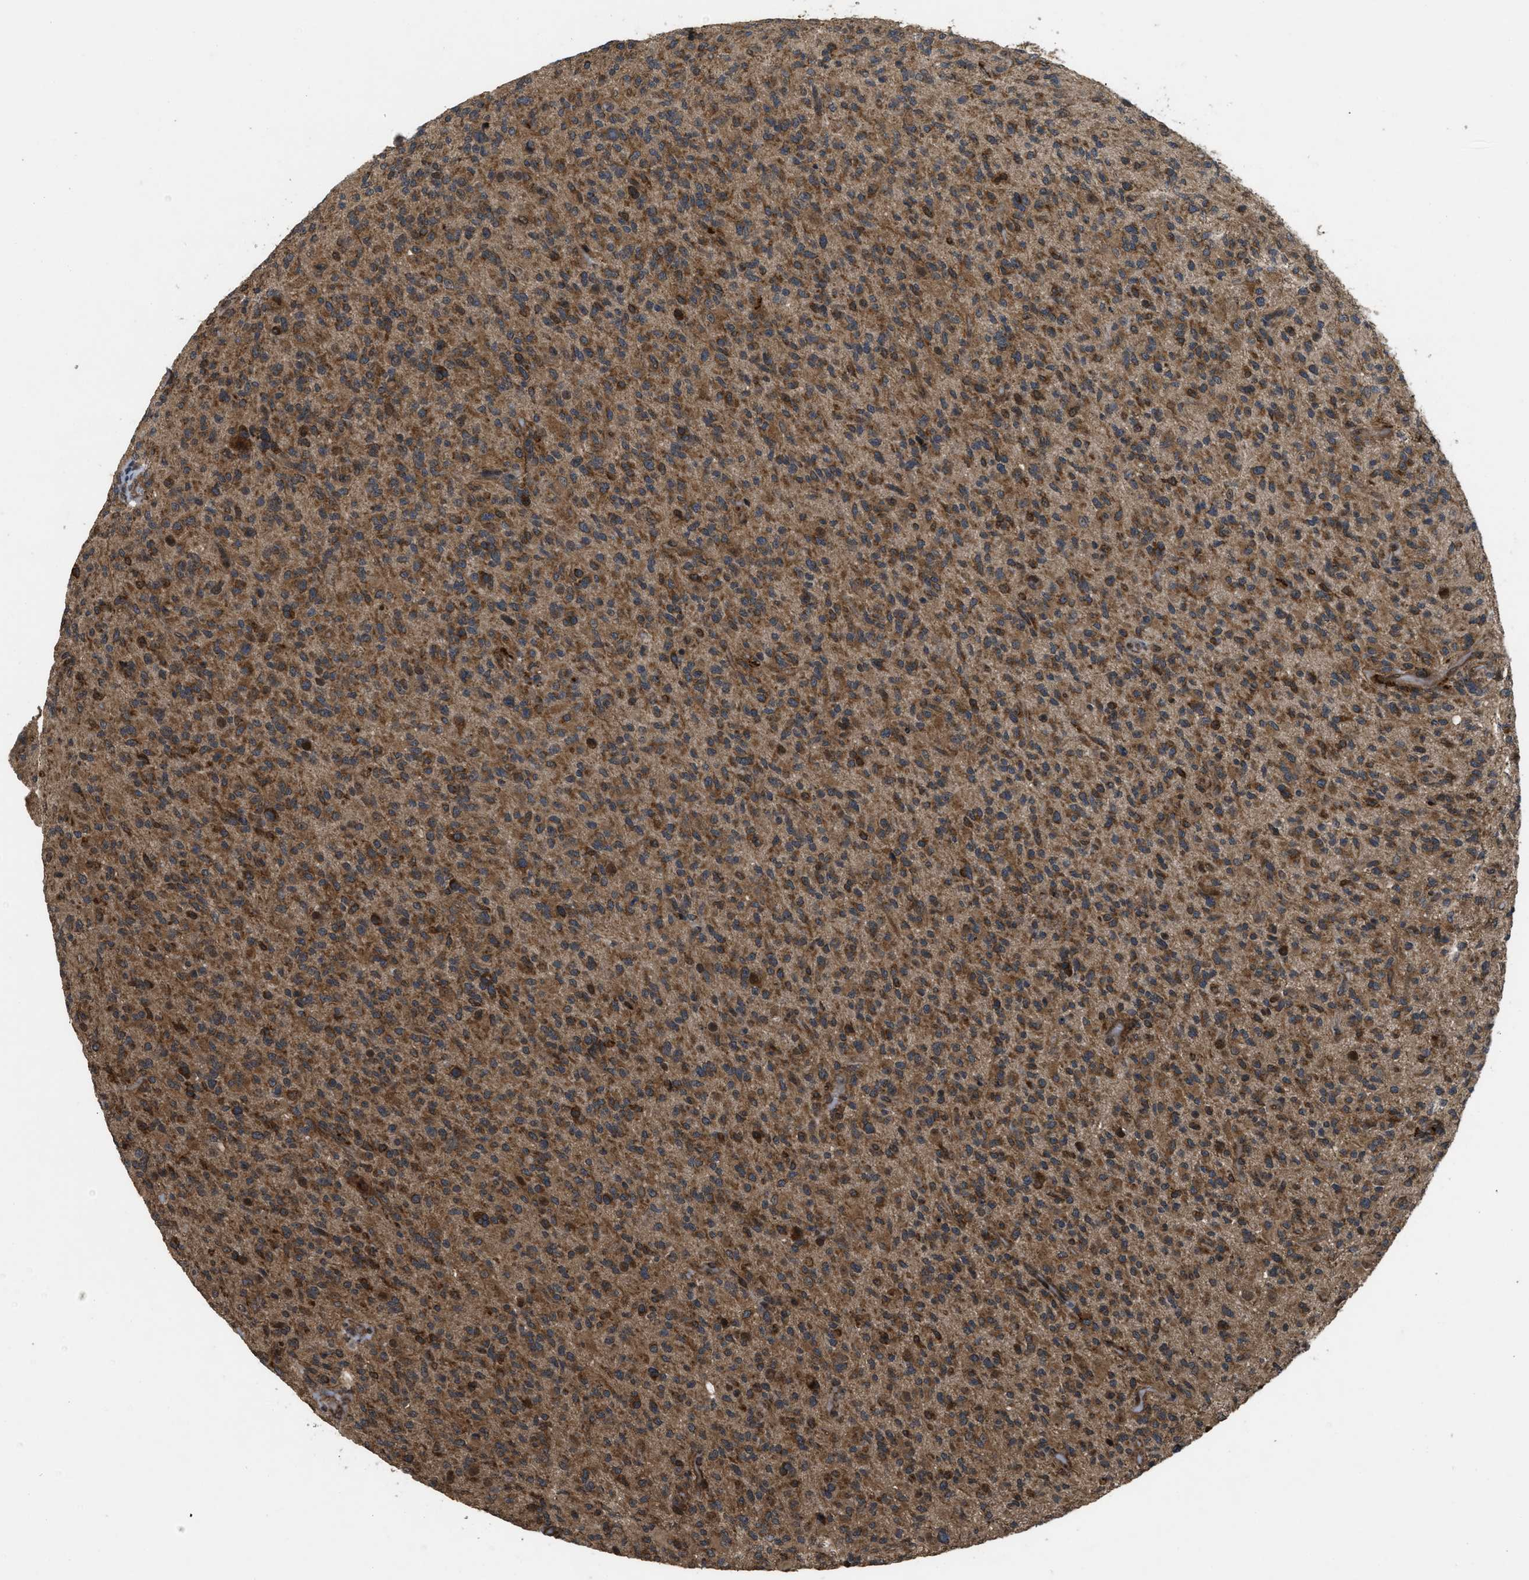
{"staining": {"intensity": "strong", "quantity": ">75%", "location": "cytoplasmic/membranous,nuclear"}, "tissue": "glioma", "cell_type": "Tumor cells", "image_type": "cancer", "snomed": [{"axis": "morphology", "description": "Glioma, malignant, High grade"}, {"axis": "topography", "description": "Brain"}], "caption": "About >75% of tumor cells in human high-grade glioma (malignant) reveal strong cytoplasmic/membranous and nuclear protein staining as visualized by brown immunohistochemical staining.", "gene": "SPTLC1", "patient": {"sex": "male", "age": 71}}